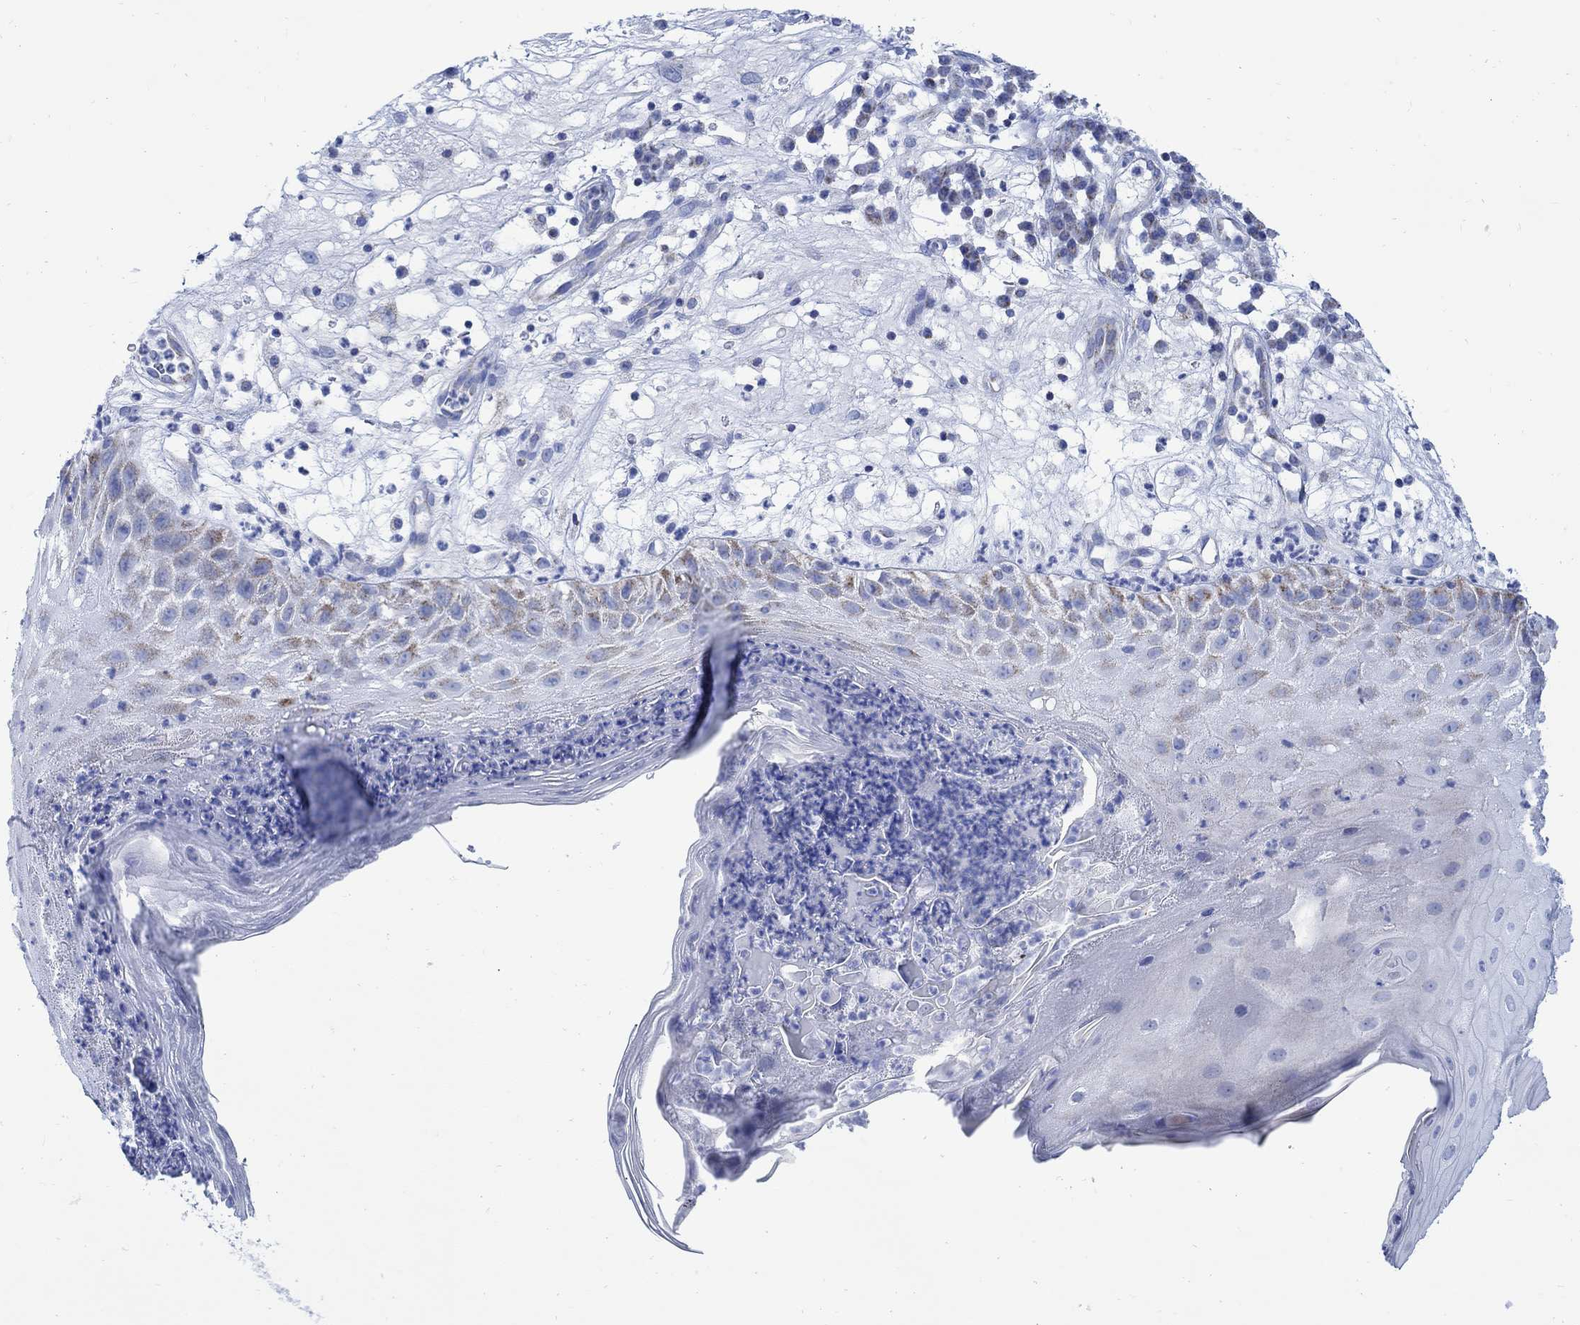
{"staining": {"intensity": "moderate", "quantity": "<25%", "location": "cytoplasmic/membranous"}, "tissue": "skin cancer", "cell_type": "Tumor cells", "image_type": "cancer", "snomed": [{"axis": "morphology", "description": "Normal tissue, NOS"}, {"axis": "morphology", "description": "Squamous cell carcinoma, NOS"}, {"axis": "topography", "description": "Skin"}], "caption": "Protein staining displays moderate cytoplasmic/membranous staining in about <25% of tumor cells in skin cancer (squamous cell carcinoma).", "gene": "CPLX2", "patient": {"sex": "male", "age": 79}}